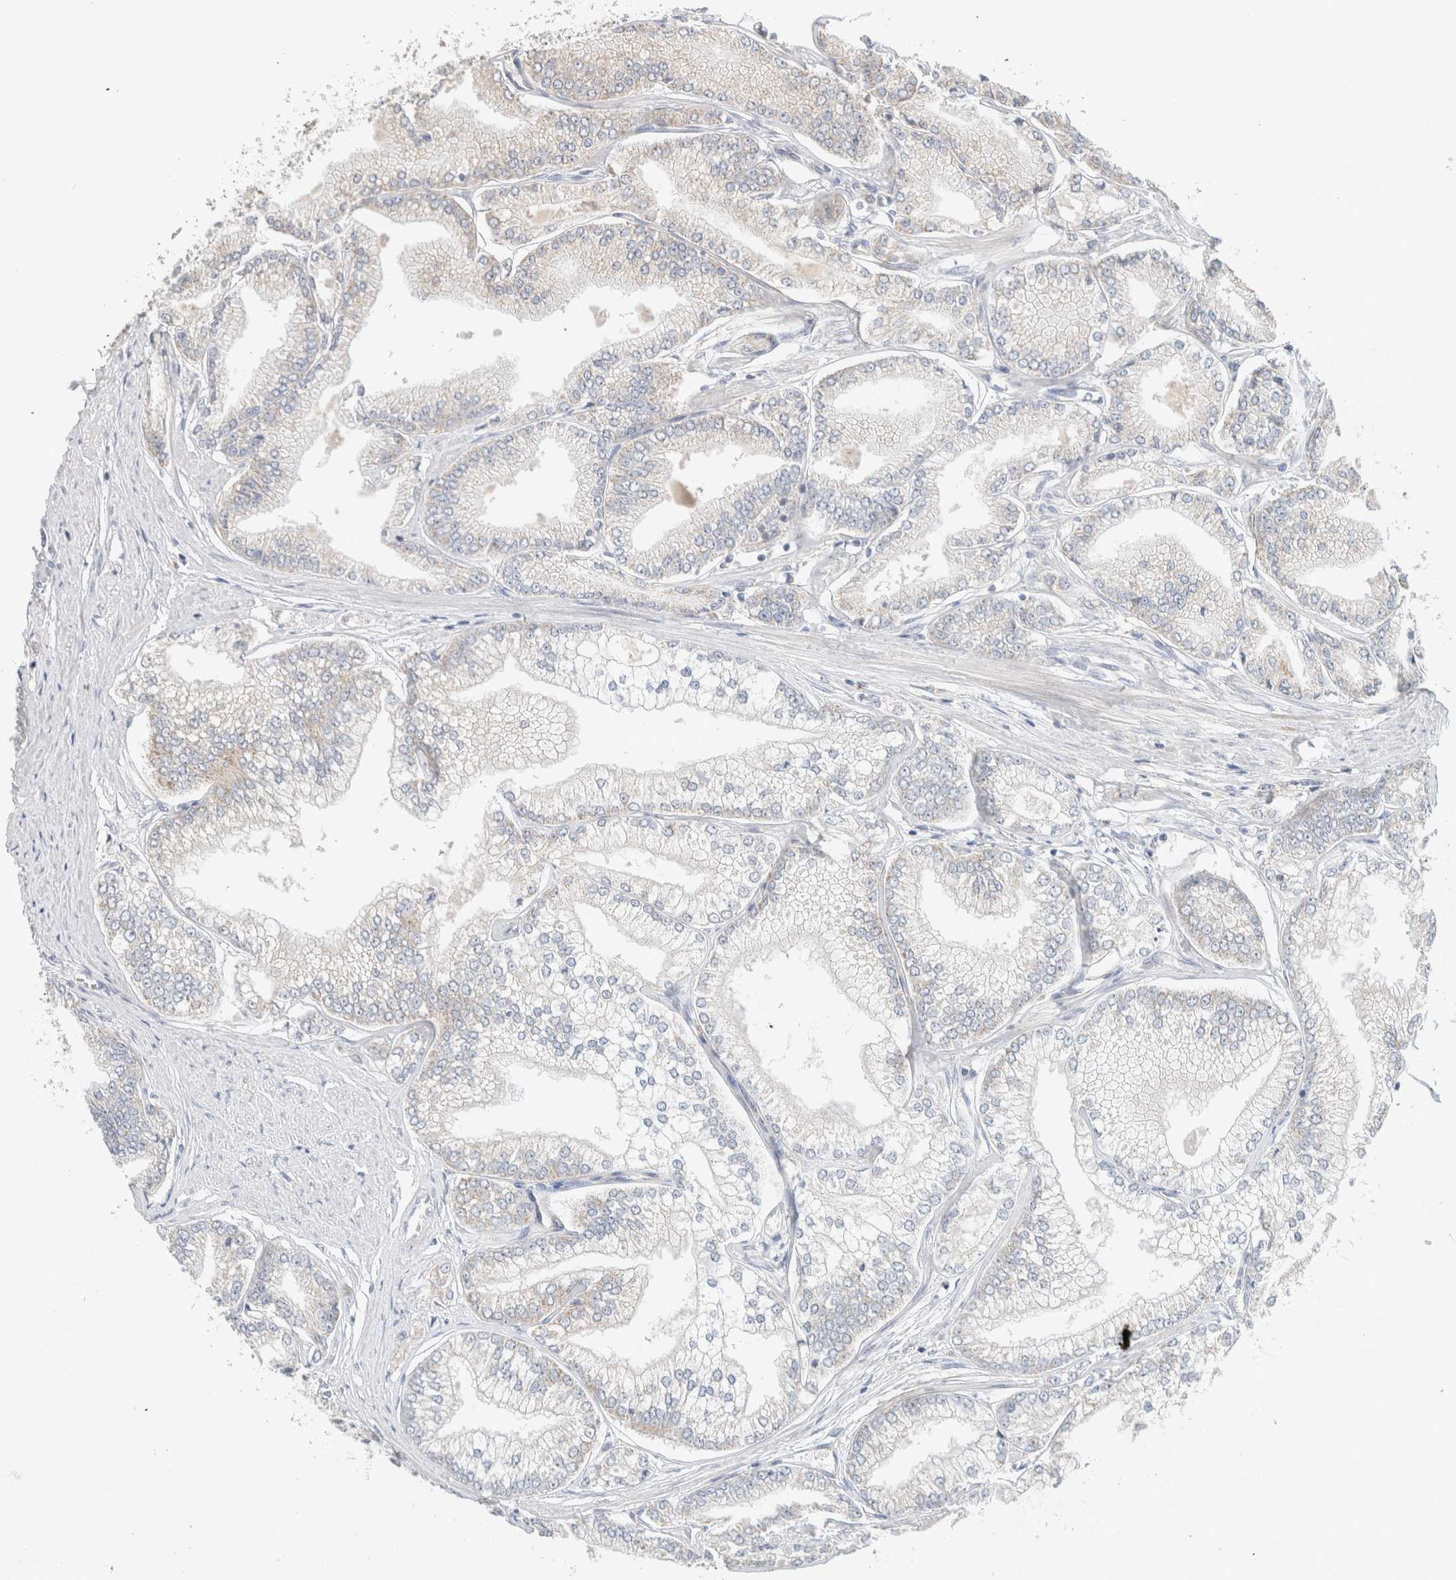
{"staining": {"intensity": "negative", "quantity": "none", "location": "none"}, "tissue": "prostate cancer", "cell_type": "Tumor cells", "image_type": "cancer", "snomed": [{"axis": "morphology", "description": "Adenocarcinoma, Low grade"}, {"axis": "topography", "description": "Prostate"}], "caption": "This is an immunohistochemistry histopathology image of prostate cancer. There is no expression in tumor cells.", "gene": "CA13", "patient": {"sex": "male", "age": 52}}